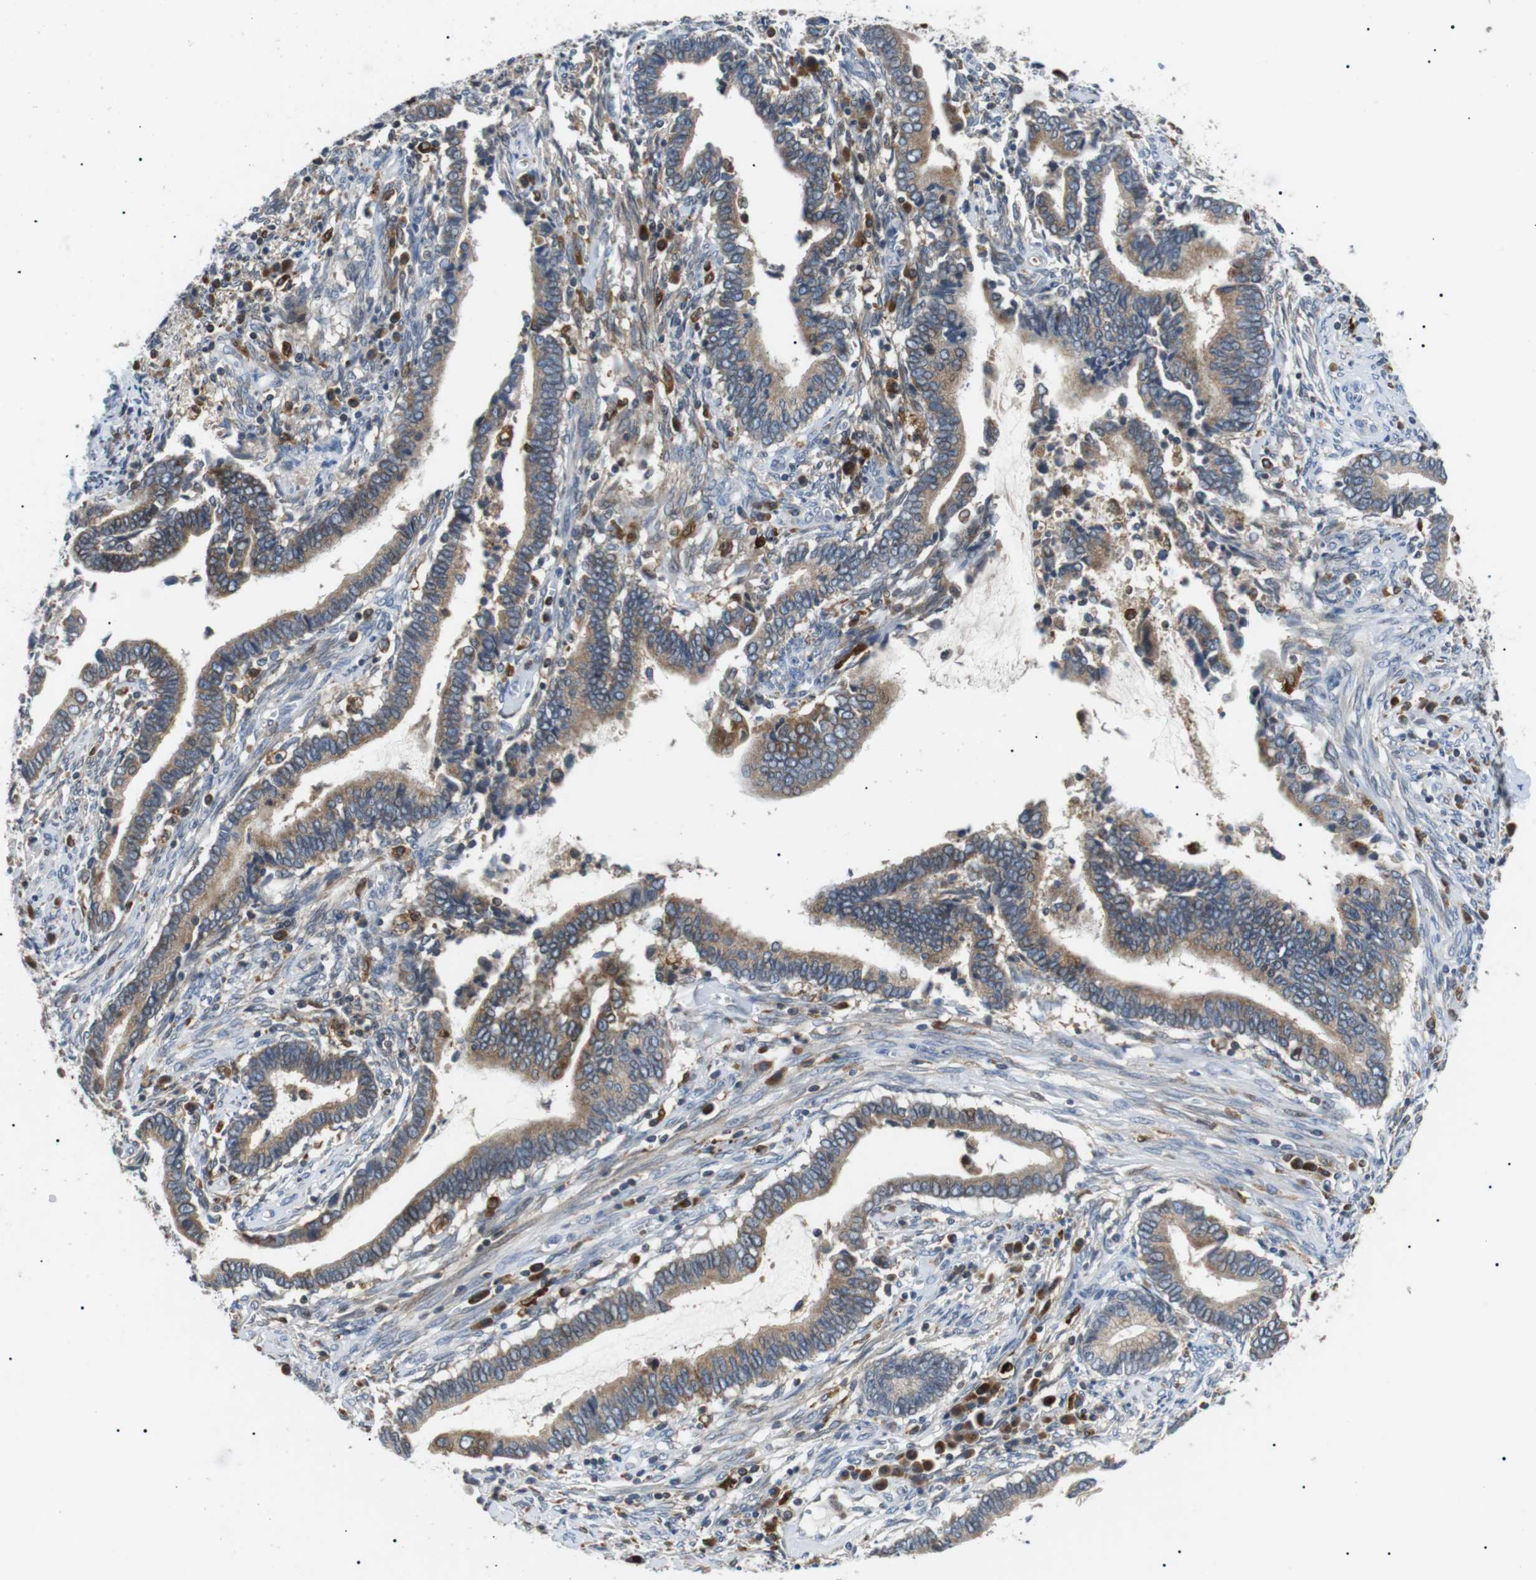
{"staining": {"intensity": "moderate", "quantity": ">75%", "location": "cytoplasmic/membranous"}, "tissue": "cervical cancer", "cell_type": "Tumor cells", "image_type": "cancer", "snomed": [{"axis": "morphology", "description": "Adenocarcinoma, NOS"}, {"axis": "topography", "description": "Cervix"}], "caption": "Moderate cytoplasmic/membranous positivity for a protein is seen in approximately >75% of tumor cells of cervical cancer using immunohistochemistry (IHC).", "gene": "RAB9A", "patient": {"sex": "female", "age": 44}}